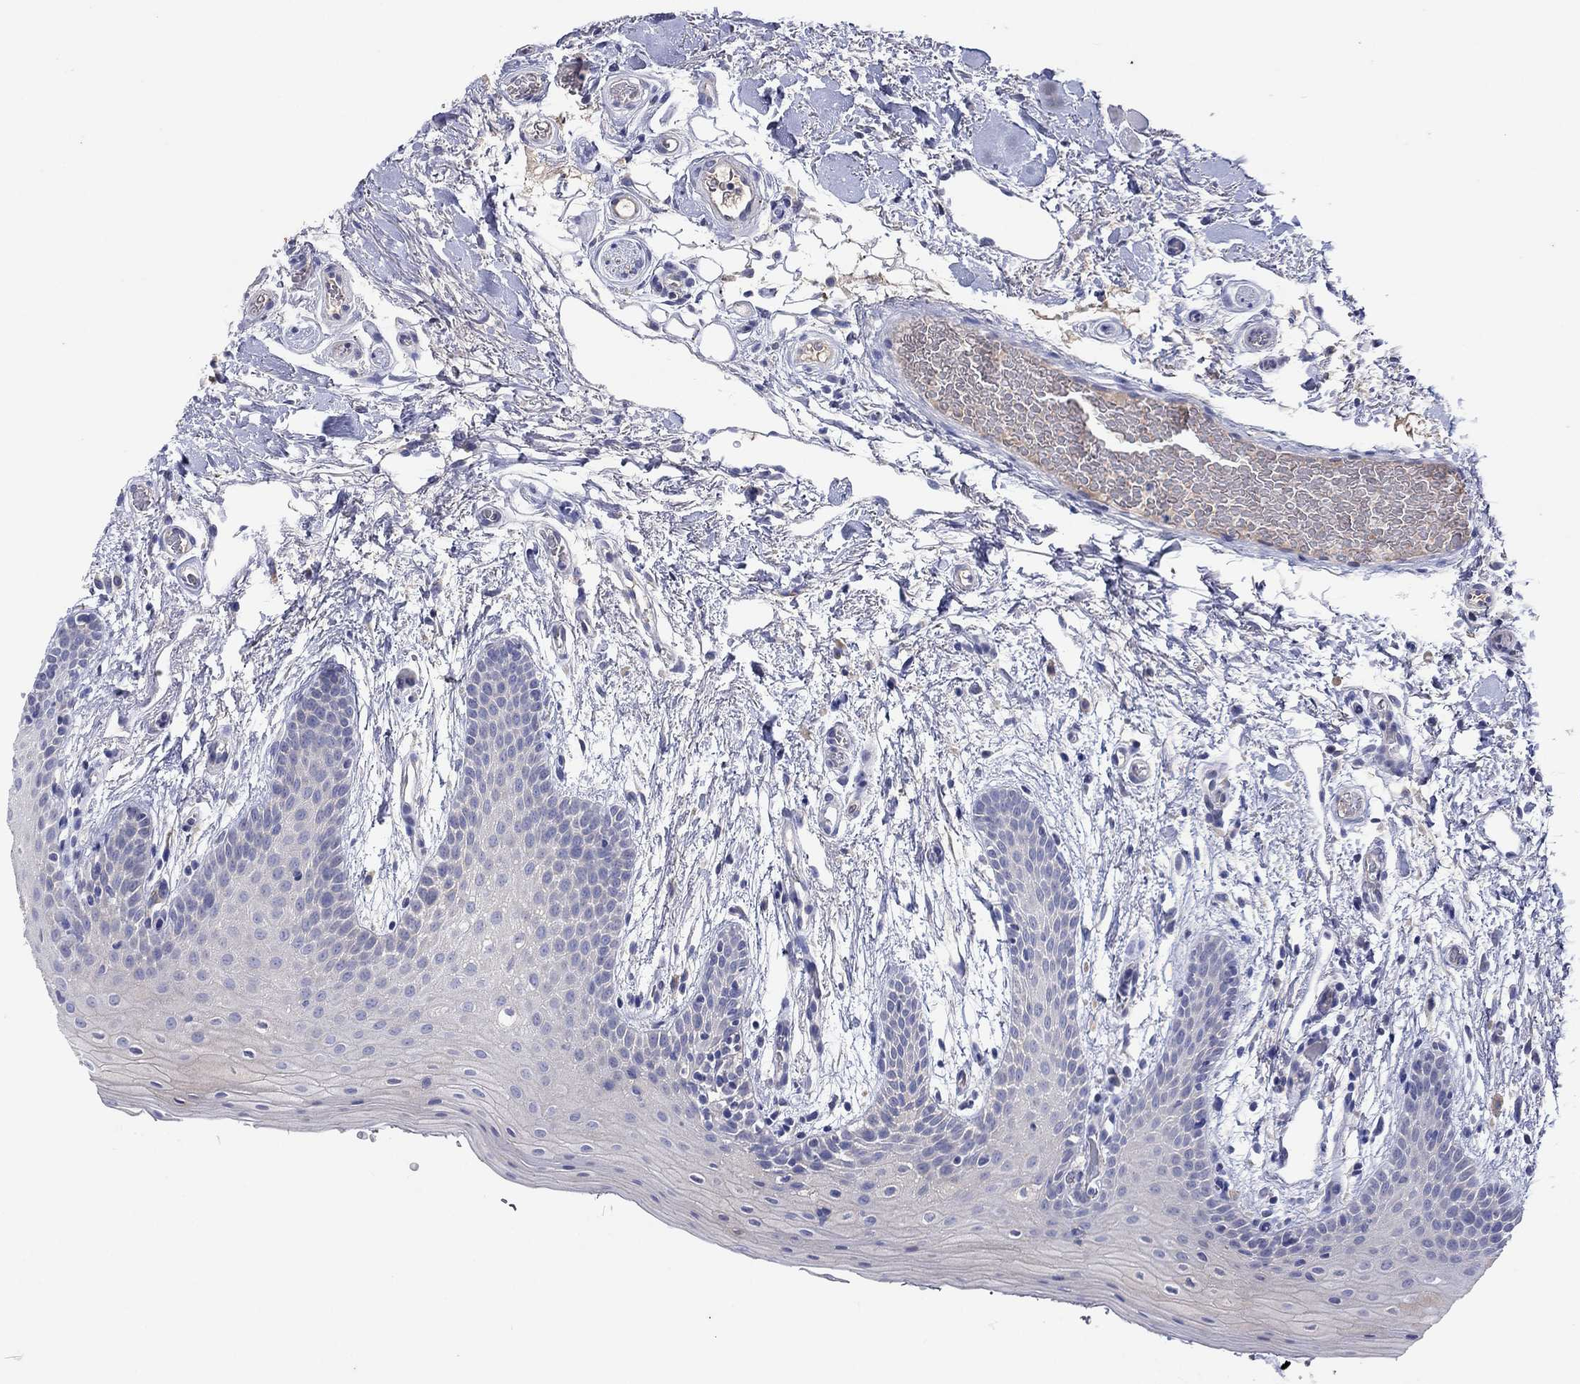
{"staining": {"intensity": "negative", "quantity": "none", "location": "none"}, "tissue": "oral mucosa", "cell_type": "Squamous epithelial cells", "image_type": "normal", "snomed": [{"axis": "morphology", "description": "Normal tissue, NOS"}, {"axis": "topography", "description": "Oral tissue"}, {"axis": "topography", "description": "Tounge, NOS"}], "caption": "This is a photomicrograph of immunohistochemistry (IHC) staining of normal oral mucosa, which shows no expression in squamous epithelial cells. (IHC, brightfield microscopy, high magnification).", "gene": "PLCL2", "patient": {"sex": "female", "age": 86}}